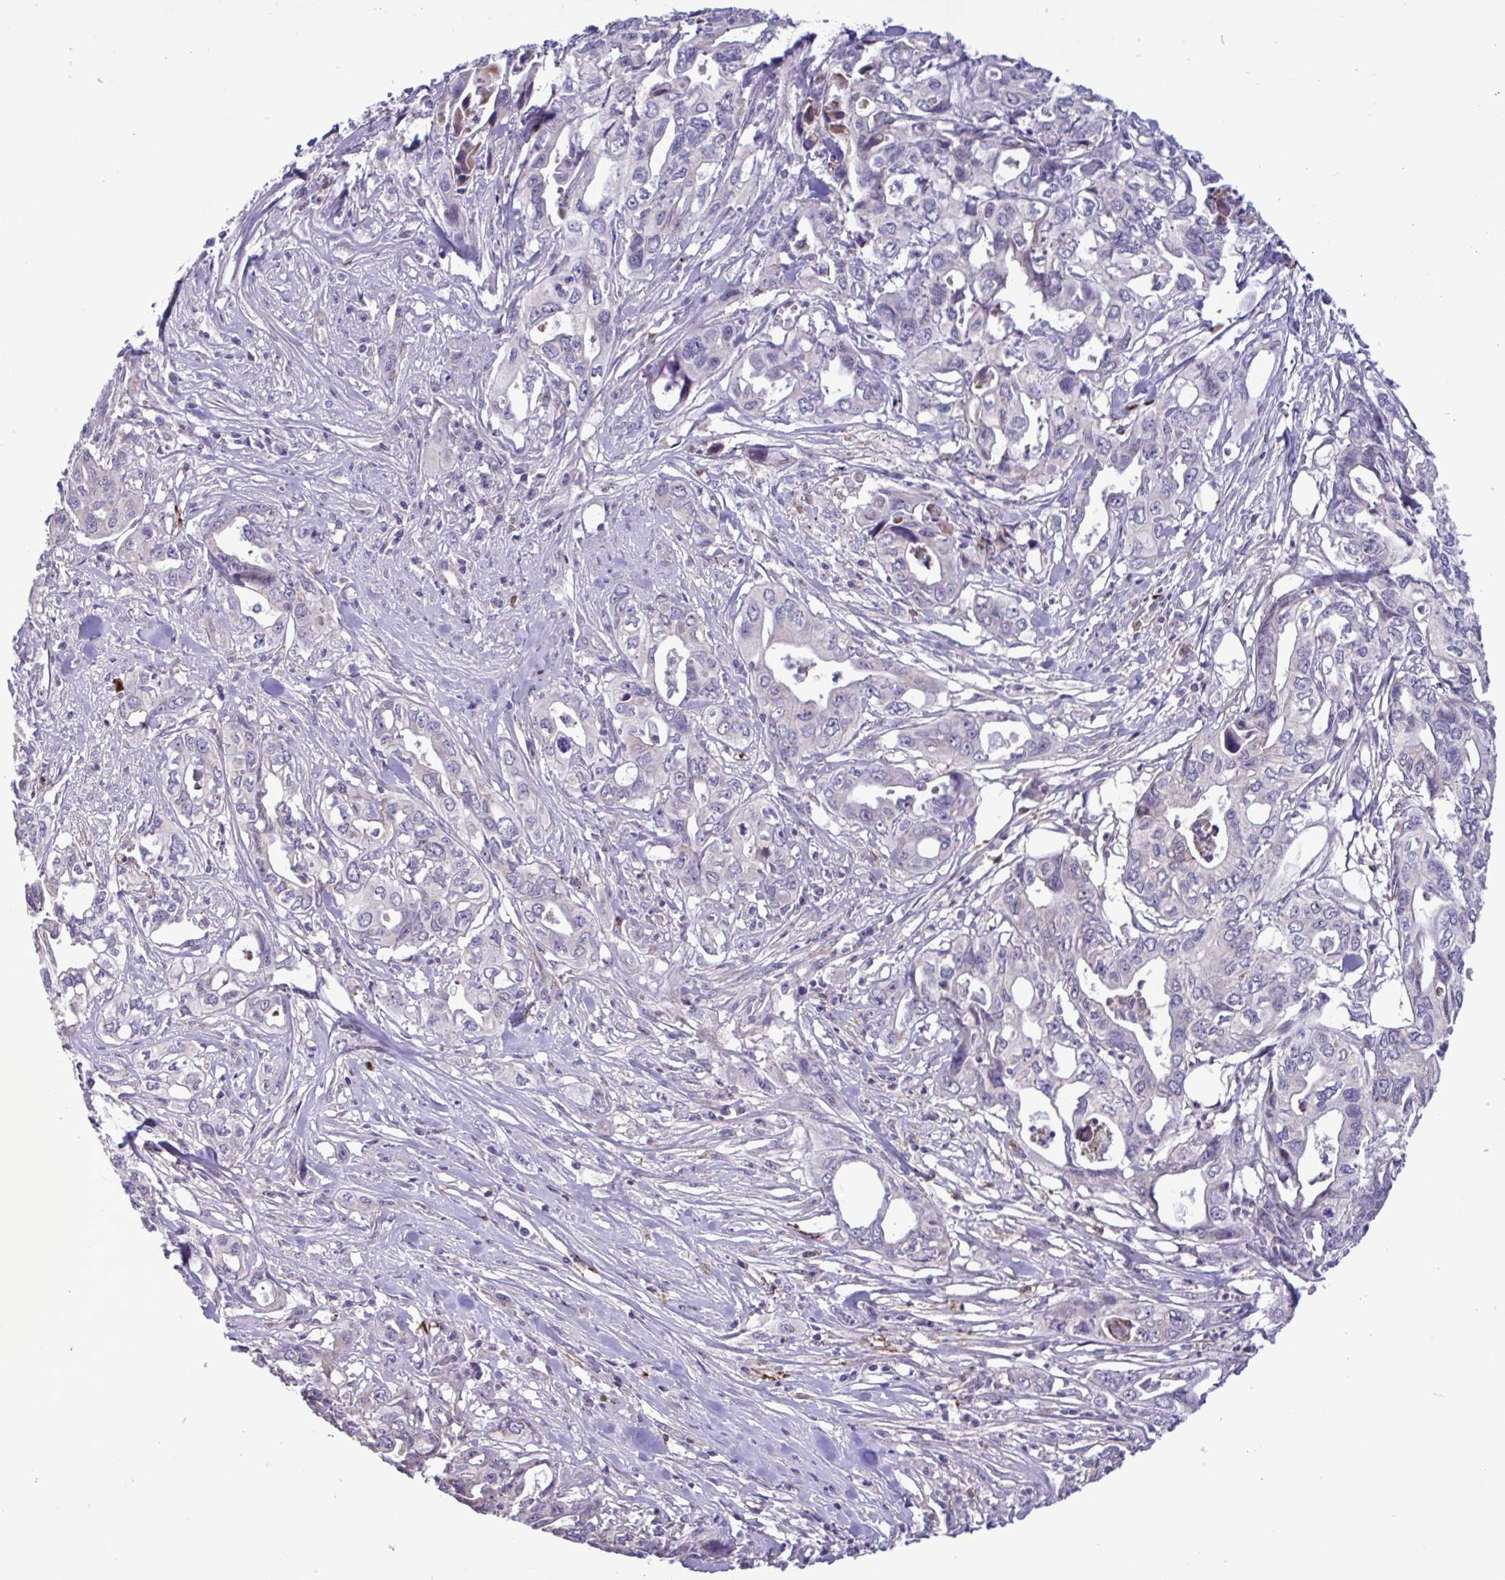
{"staining": {"intensity": "negative", "quantity": "none", "location": "none"}, "tissue": "pancreatic cancer", "cell_type": "Tumor cells", "image_type": "cancer", "snomed": [{"axis": "morphology", "description": "Adenocarcinoma, NOS"}, {"axis": "topography", "description": "Pancreas"}], "caption": "High power microscopy histopathology image of an immunohistochemistry (IHC) histopathology image of pancreatic adenocarcinoma, revealing no significant positivity in tumor cells. (Stains: DAB (3,3'-diaminobenzidine) immunohistochemistry (IHC) with hematoxylin counter stain, Microscopy: brightfield microscopy at high magnification).", "gene": "CD101", "patient": {"sex": "male", "age": 68}}